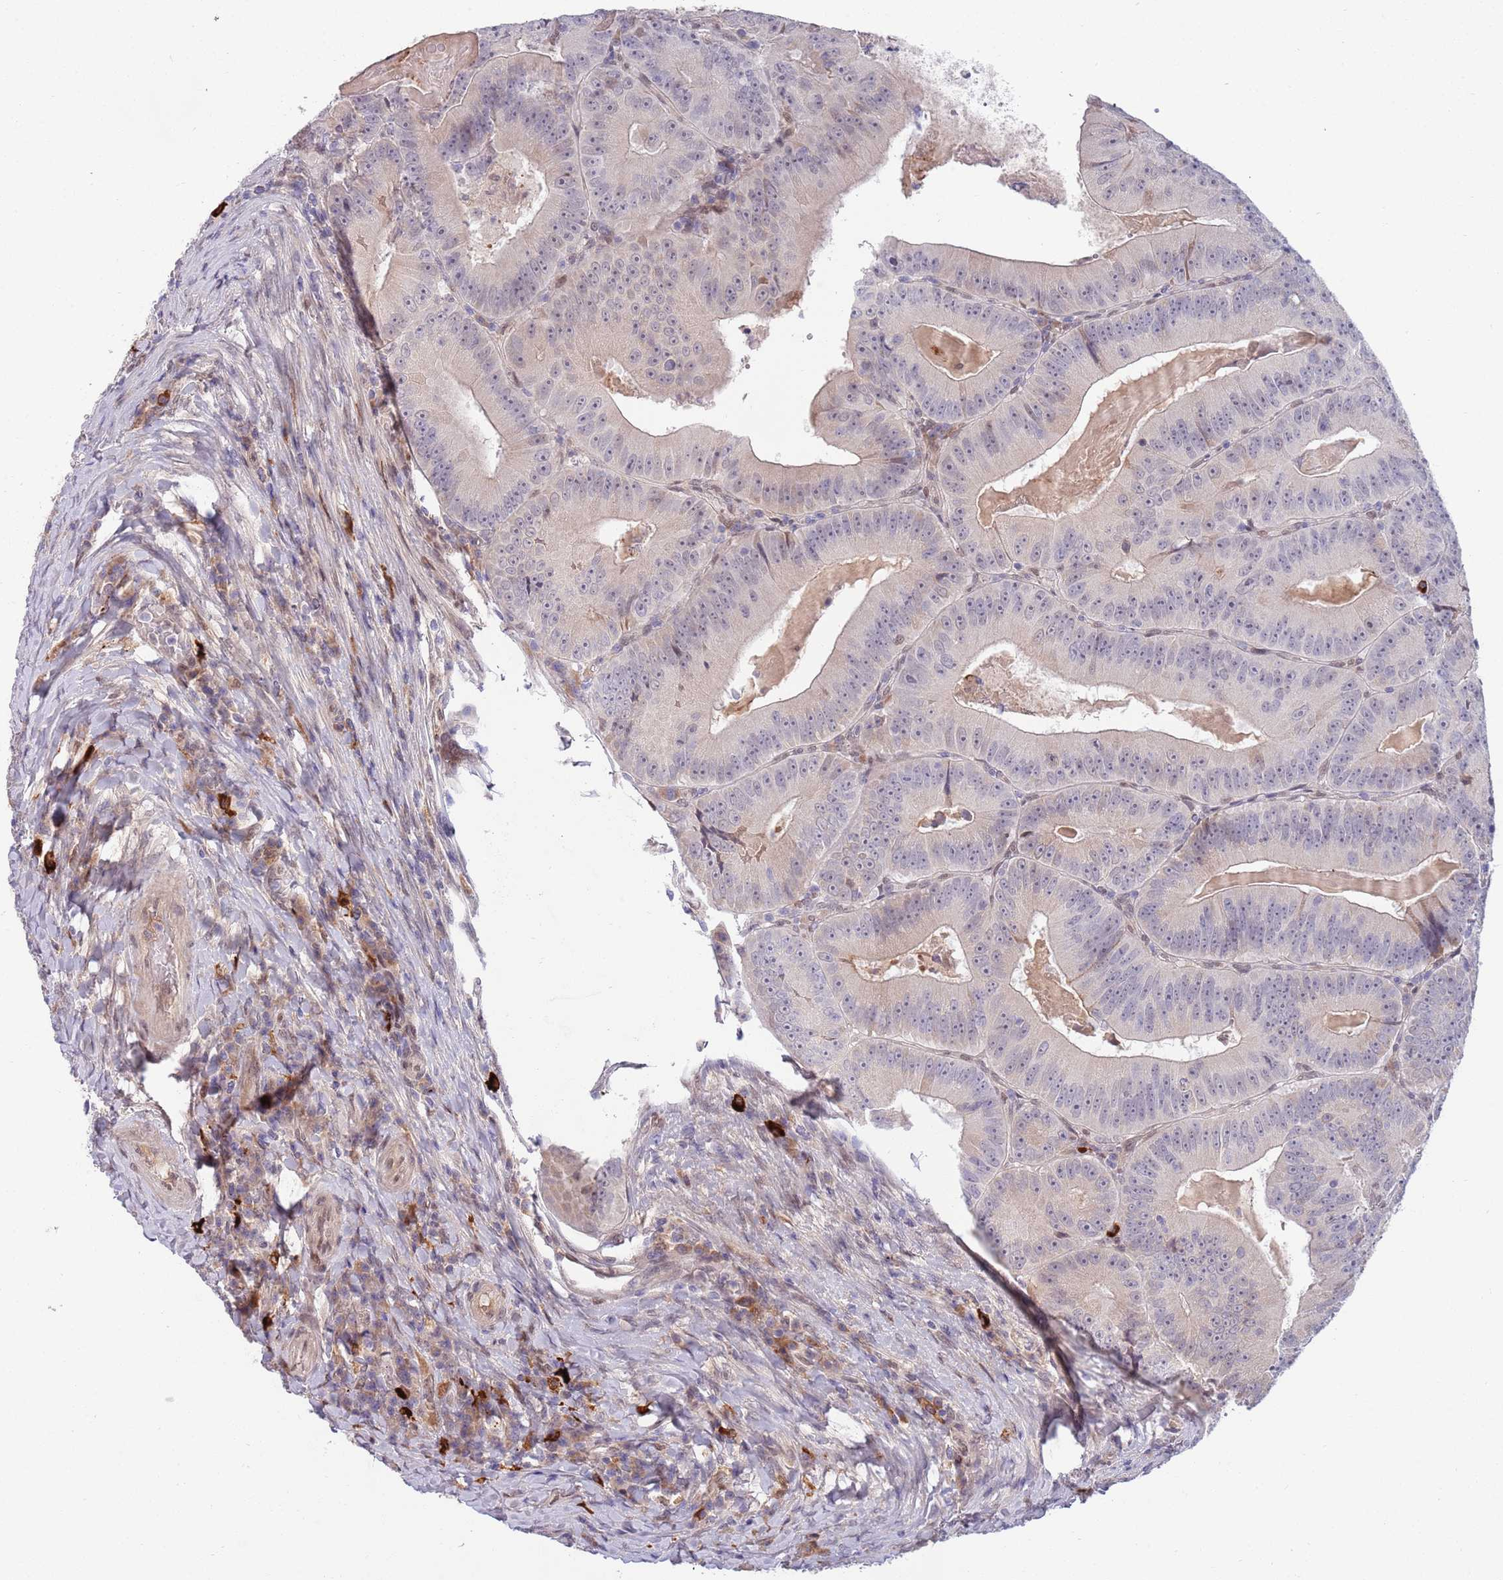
{"staining": {"intensity": "weak", "quantity": "<25%", "location": "nuclear"}, "tissue": "colorectal cancer", "cell_type": "Tumor cells", "image_type": "cancer", "snomed": [{"axis": "morphology", "description": "Adenocarcinoma, NOS"}, {"axis": "topography", "description": "Colon"}], "caption": "Immunohistochemistry (IHC) photomicrograph of neoplastic tissue: colorectal adenocarcinoma stained with DAB (3,3'-diaminobenzidine) shows no significant protein staining in tumor cells. Nuclei are stained in blue.", "gene": "NLRP6", "patient": {"sex": "female", "age": 86}}